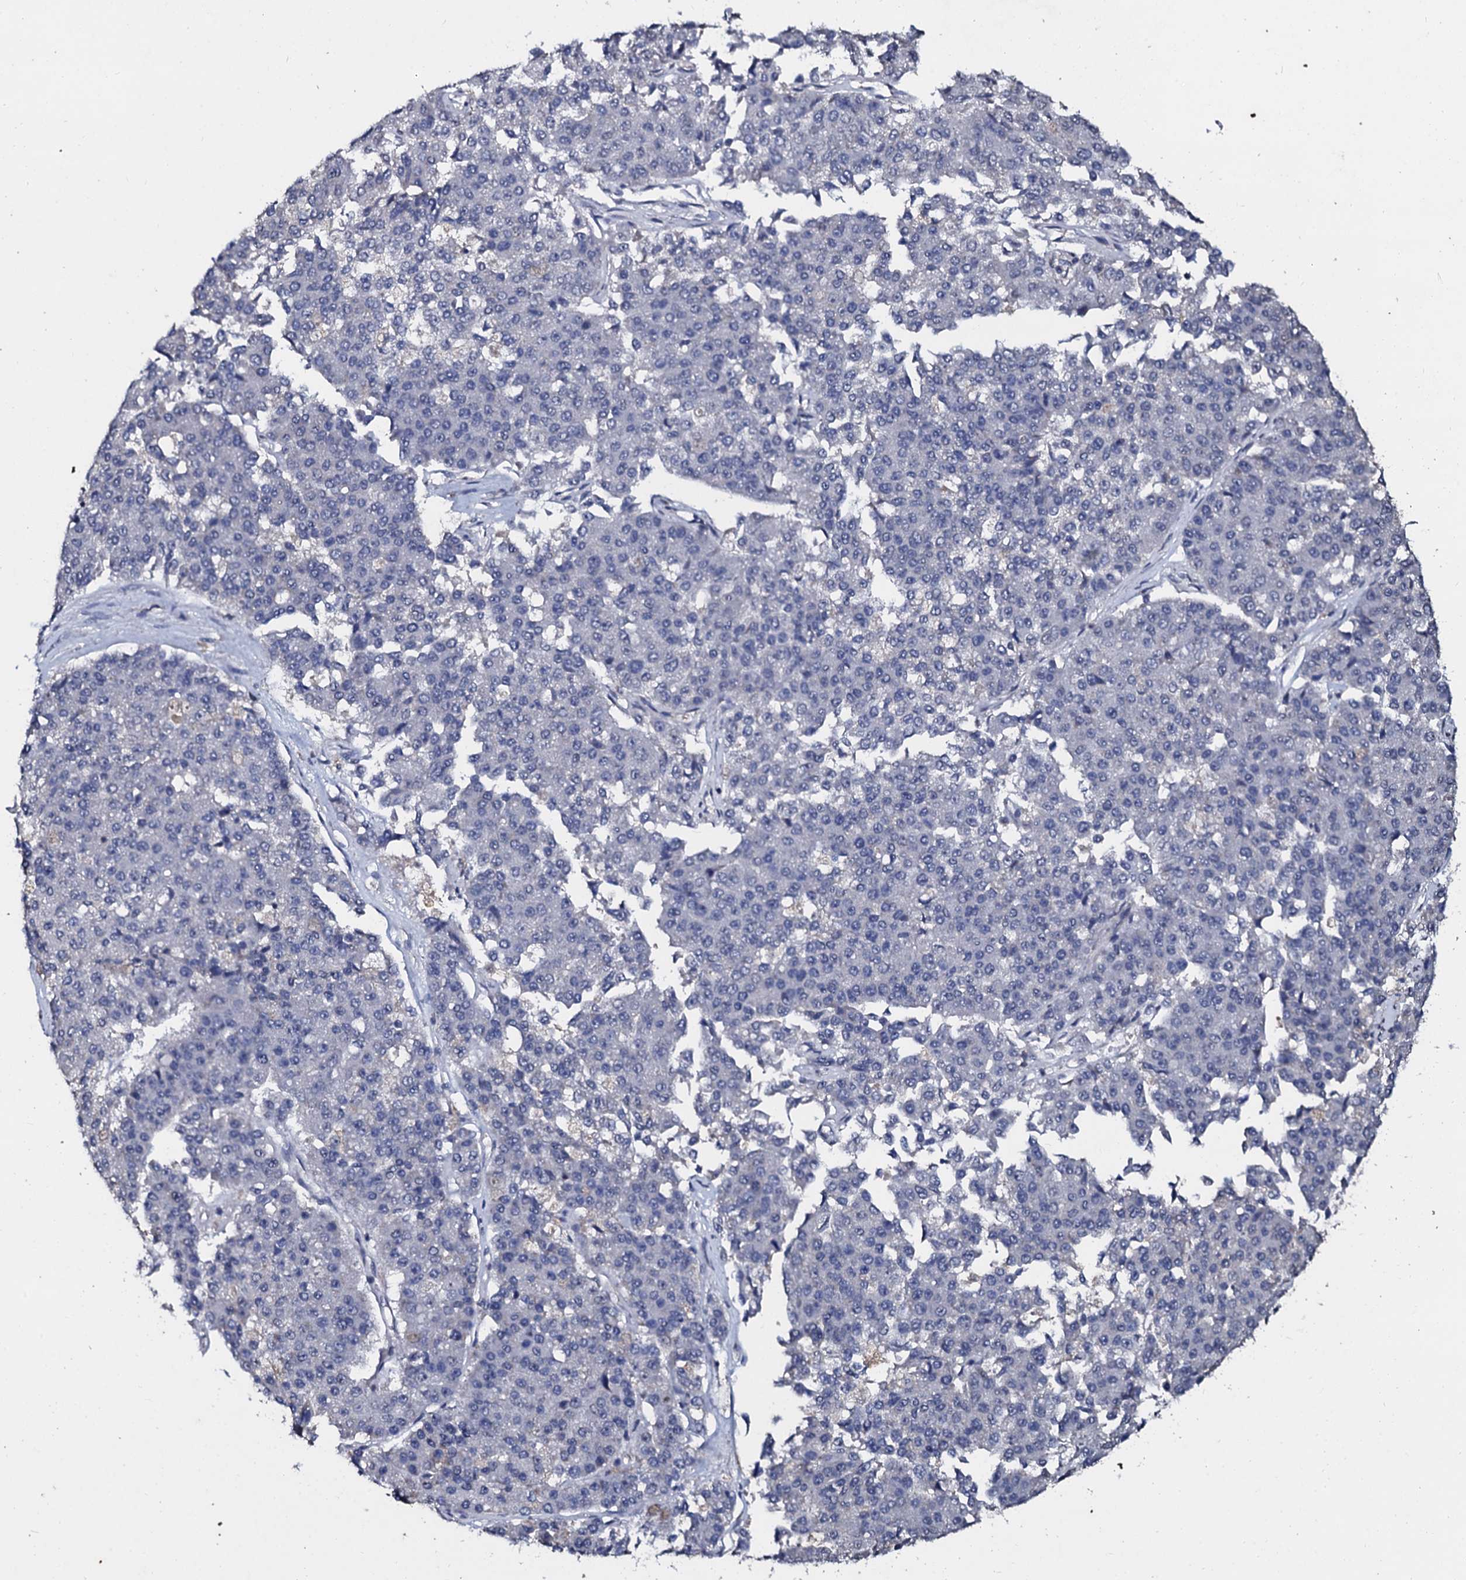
{"staining": {"intensity": "negative", "quantity": "none", "location": "none"}, "tissue": "pancreatic cancer", "cell_type": "Tumor cells", "image_type": "cancer", "snomed": [{"axis": "morphology", "description": "Adenocarcinoma, NOS"}, {"axis": "topography", "description": "Pancreas"}], "caption": "Tumor cells are negative for brown protein staining in adenocarcinoma (pancreatic). The staining was performed using DAB to visualize the protein expression in brown, while the nuclei were stained in blue with hematoxylin (Magnification: 20x).", "gene": "SLC37A4", "patient": {"sex": "male", "age": 50}}